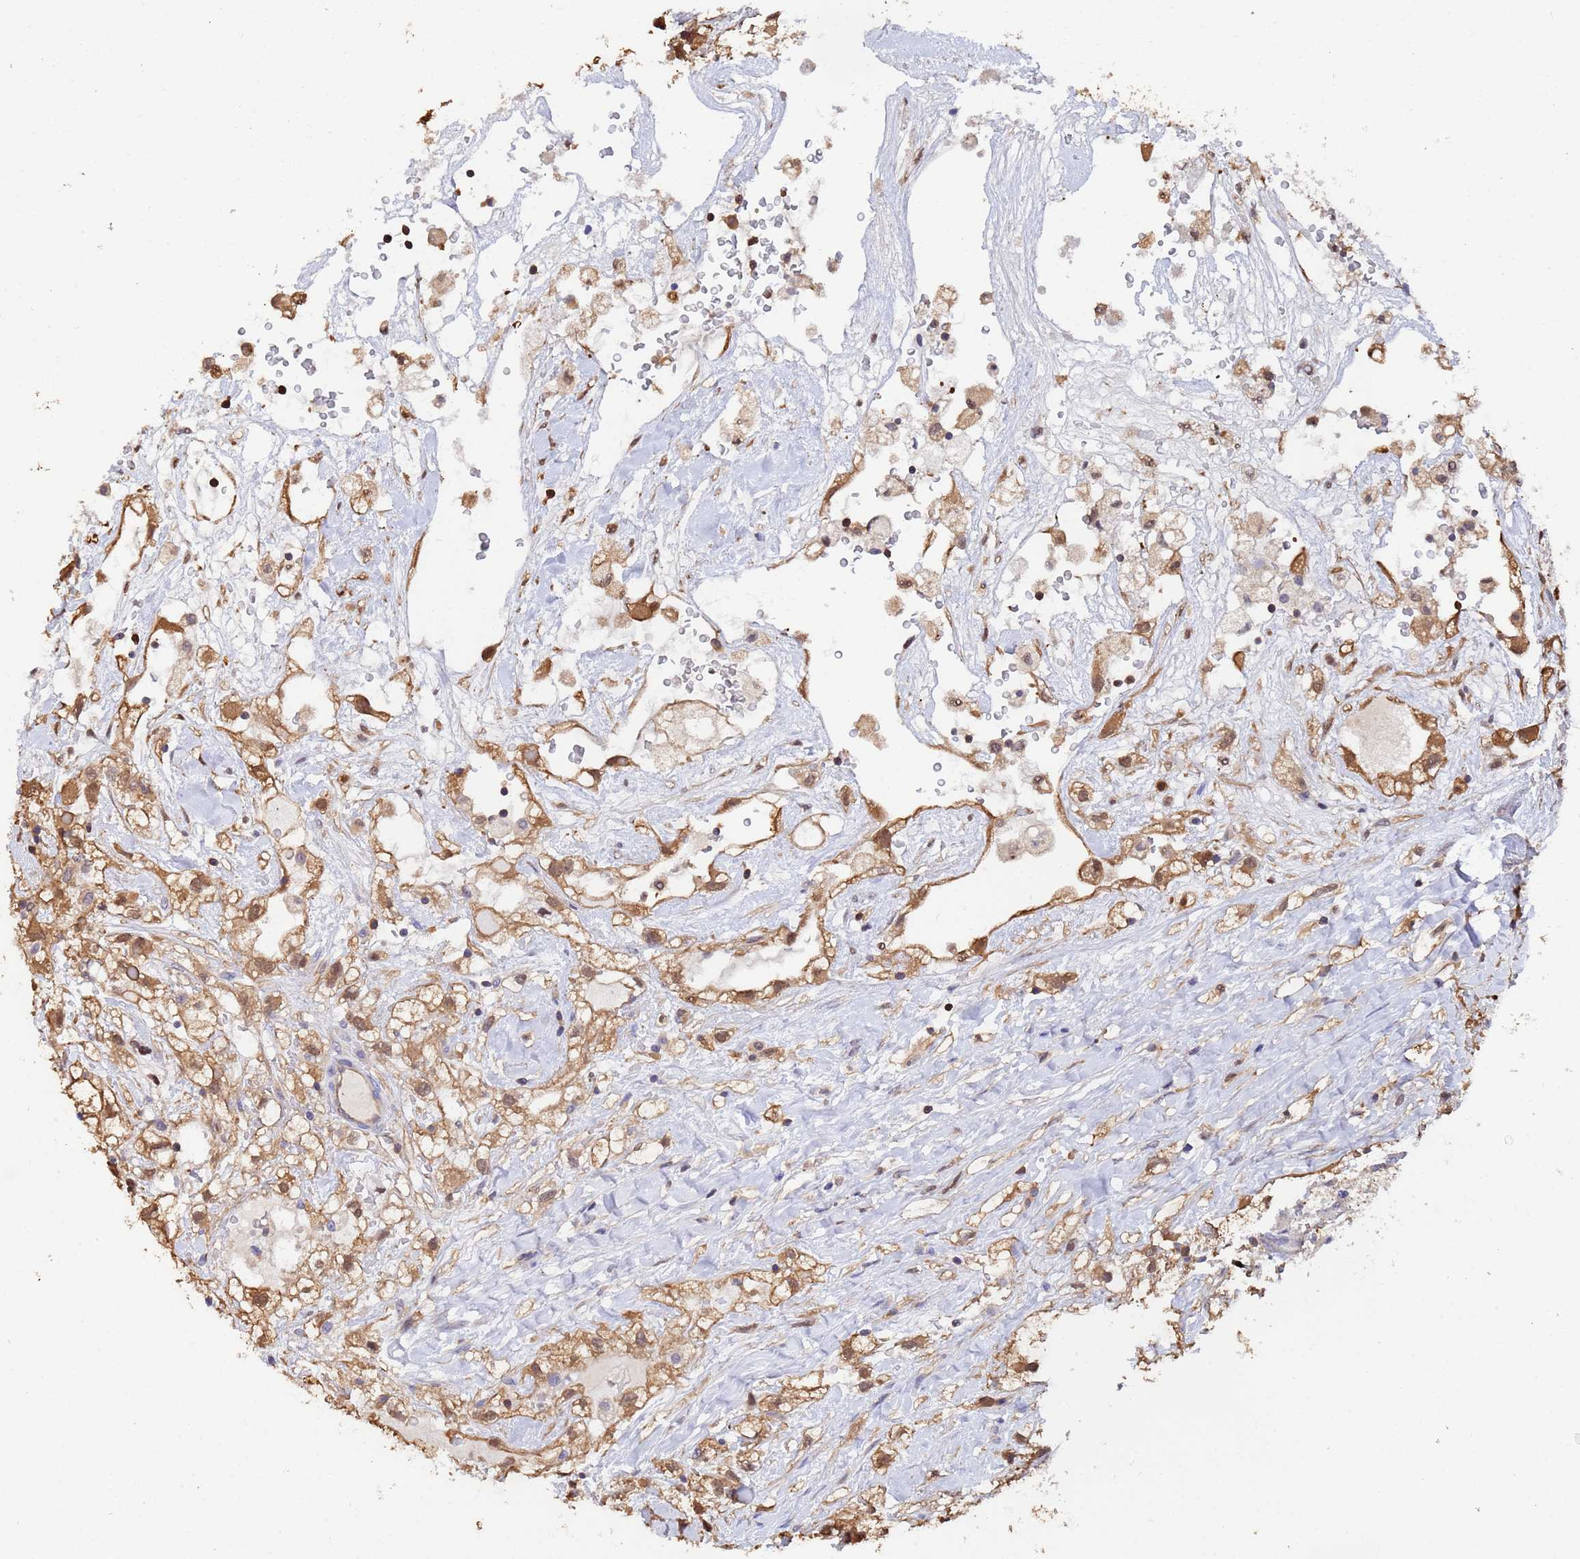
{"staining": {"intensity": "moderate", "quantity": ">75%", "location": "cytoplasmic/membranous,nuclear"}, "tissue": "renal cancer", "cell_type": "Tumor cells", "image_type": "cancer", "snomed": [{"axis": "morphology", "description": "Adenocarcinoma, NOS"}, {"axis": "topography", "description": "Kidney"}], "caption": "Renal cancer (adenocarcinoma) stained with IHC shows moderate cytoplasmic/membranous and nuclear positivity in approximately >75% of tumor cells.", "gene": "FAM25A", "patient": {"sex": "male", "age": 59}}